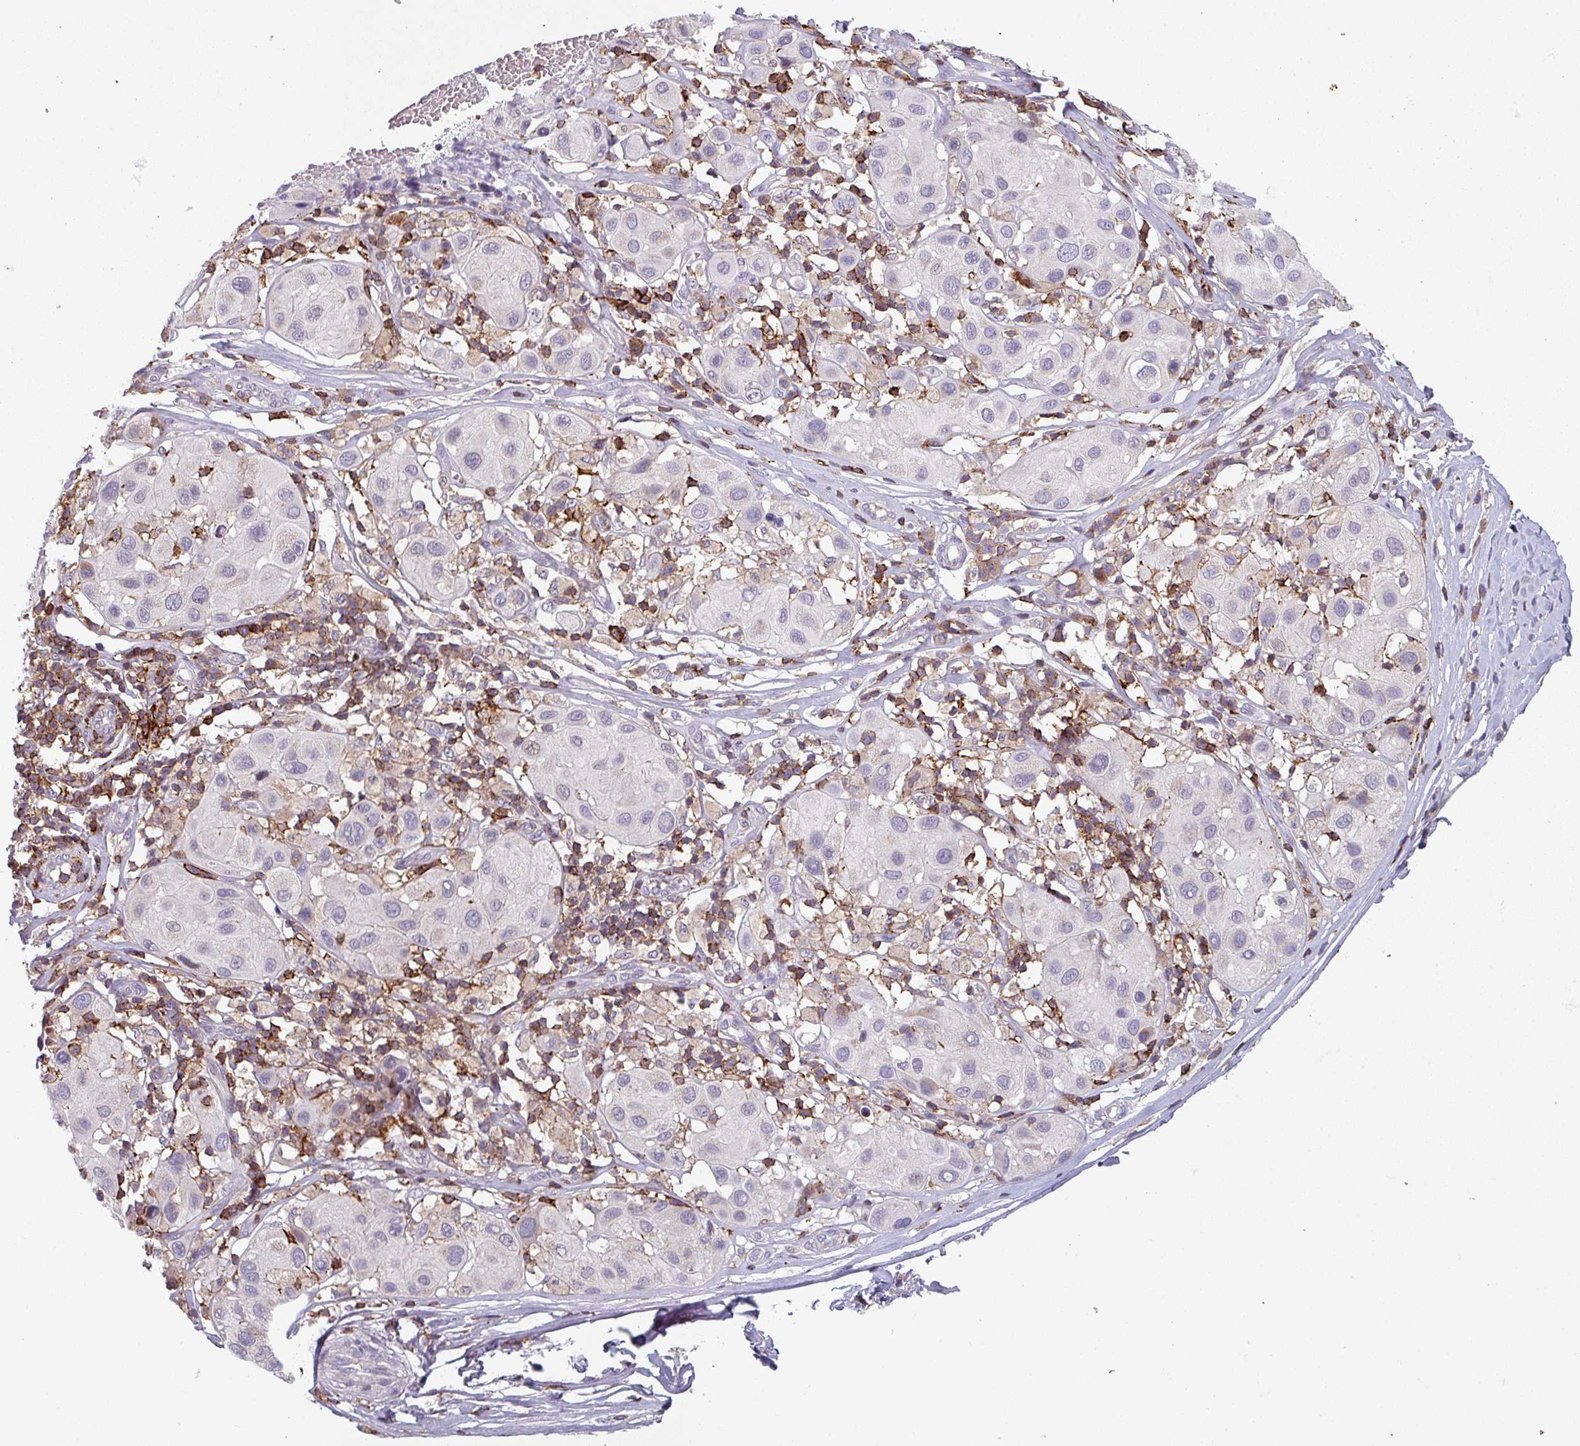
{"staining": {"intensity": "negative", "quantity": "none", "location": "none"}, "tissue": "melanoma", "cell_type": "Tumor cells", "image_type": "cancer", "snomed": [{"axis": "morphology", "description": "Malignant melanoma, Metastatic site"}, {"axis": "topography", "description": "Skin"}], "caption": "DAB immunohistochemical staining of malignant melanoma (metastatic site) demonstrates no significant positivity in tumor cells.", "gene": "NEDD9", "patient": {"sex": "male", "age": 41}}